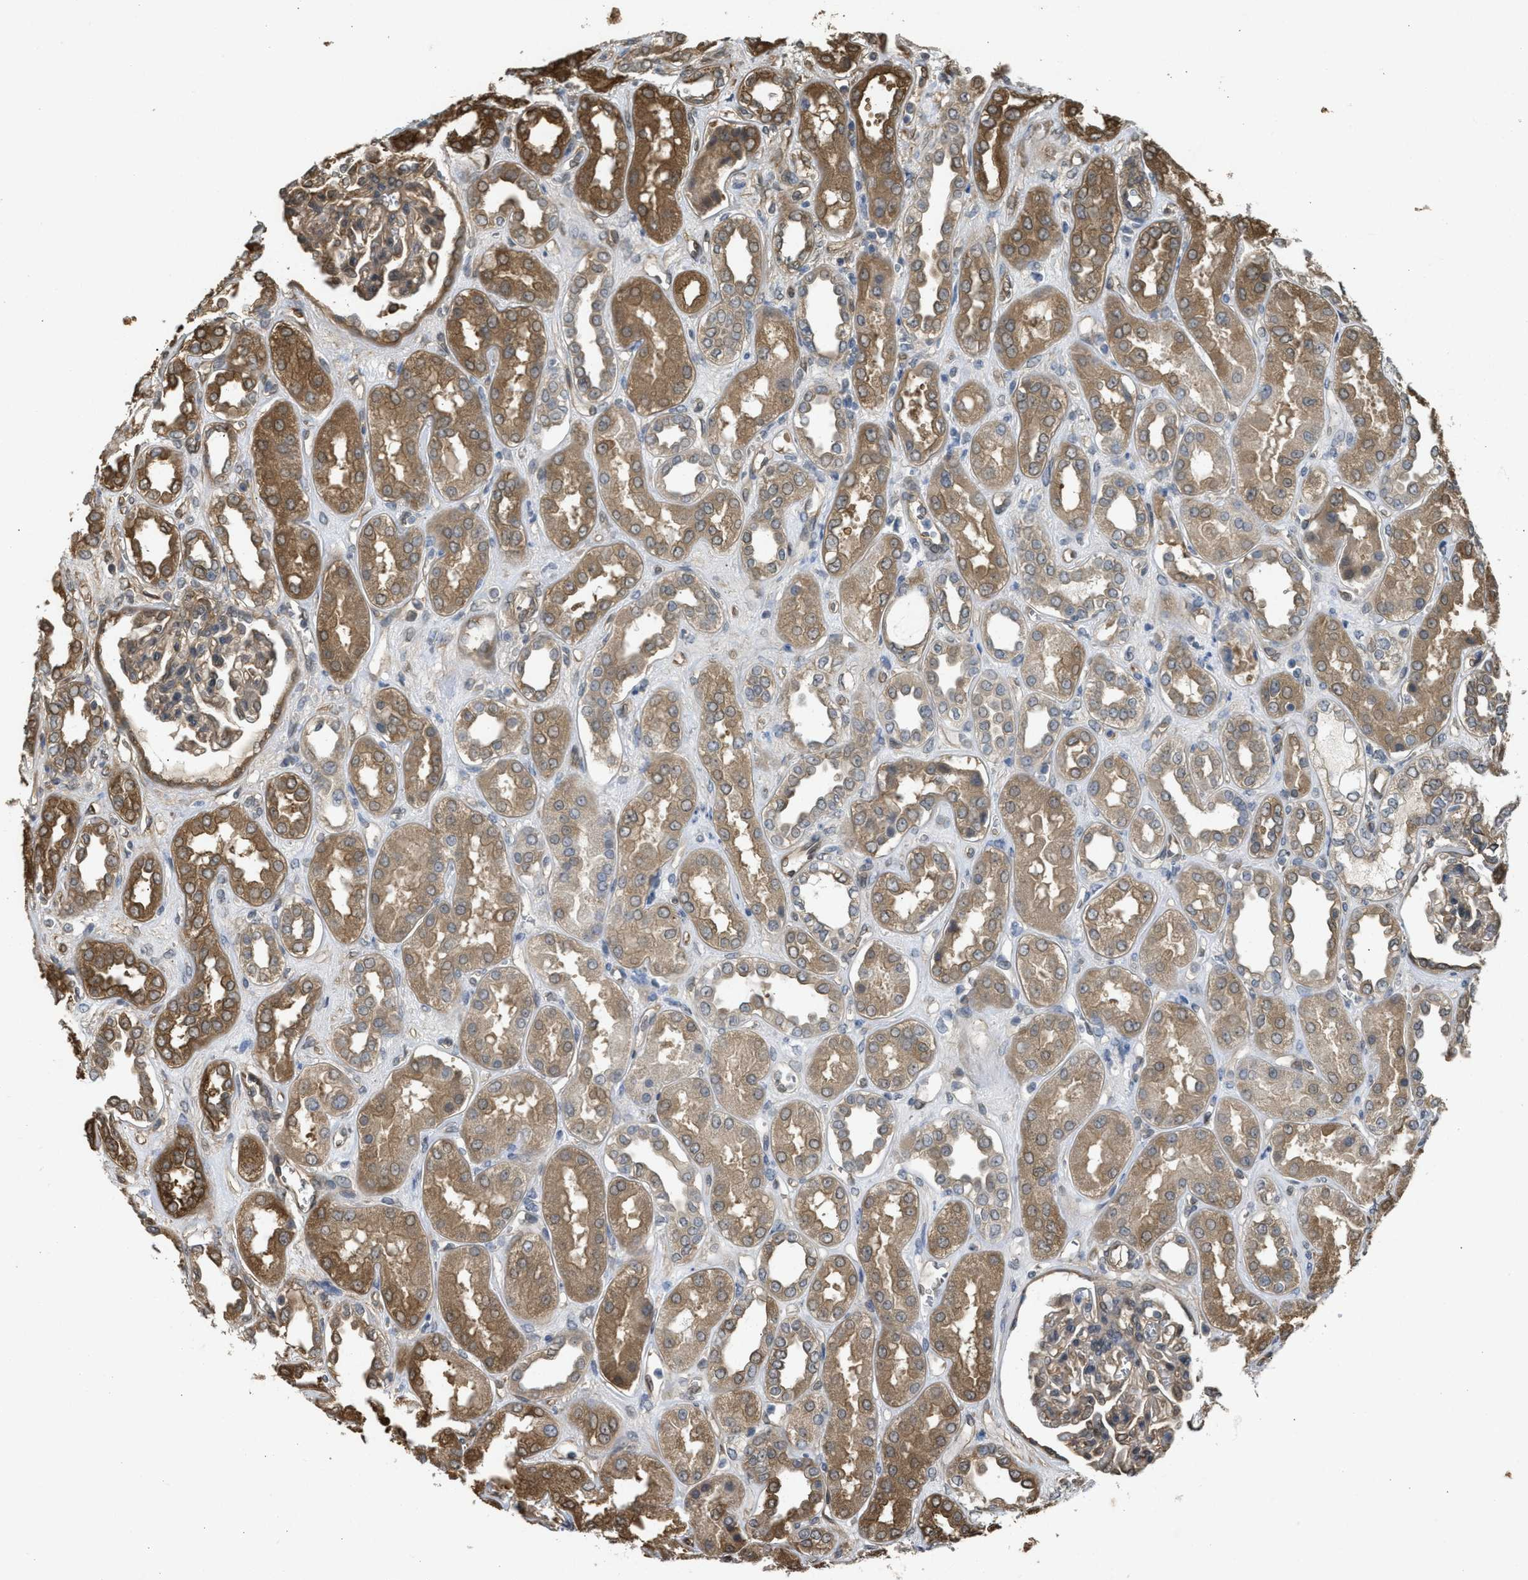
{"staining": {"intensity": "weak", "quantity": ">75%", "location": "cytoplasmic/membranous"}, "tissue": "kidney", "cell_type": "Cells in glomeruli", "image_type": "normal", "snomed": [{"axis": "morphology", "description": "Normal tissue, NOS"}, {"axis": "topography", "description": "Kidney"}], "caption": "DAB (3,3'-diaminobenzidine) immunohistochemical staining of benign kidney reveals weak cytoplasmic/membranous protein staining in about >75% of cells in glomeruli.", "gene": "BAG3", "patient": {"sex": "male", "age": 59}}